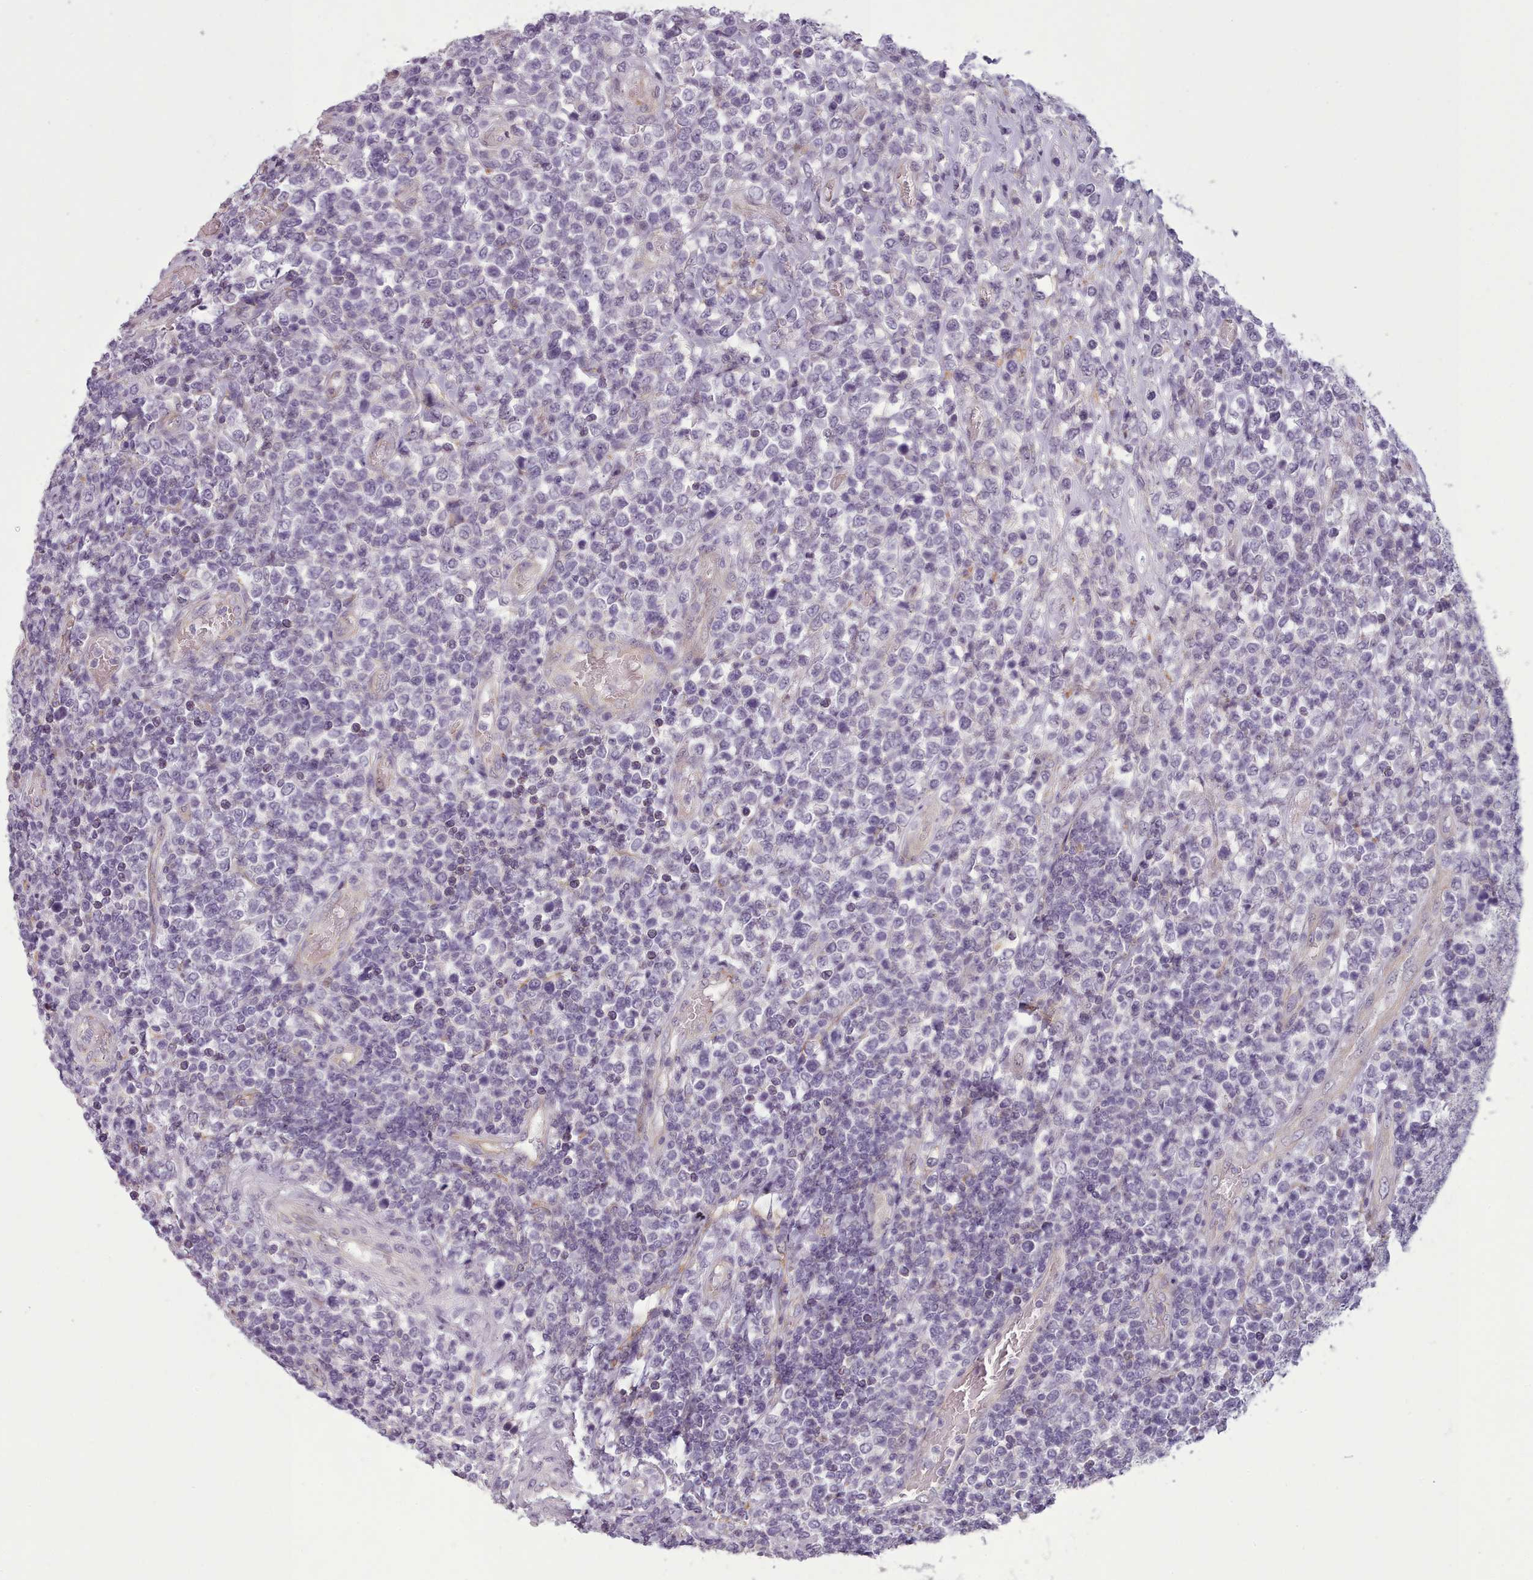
{"staining": {"intensity": "negative", "quantity": "none", "location": "none"}, "tissue": "lymphoma", "cell_type": "Tumor cells", "image_type": "cancer", "snomed": [{"axis": "morphology", "description": "Malignant lymphoma, non-Hodgkin's type, High grade"}, {"axis": "topography", "description": "Soft tissue"}], "caption": "Tumor cells show no significant staining in lymphoma. The staining is performed using DAB brown chromogen with nuclei counter-stained in using hematoxylin.", "gene": "PLD4", "patient": {"sex": "female", "age": 56}}